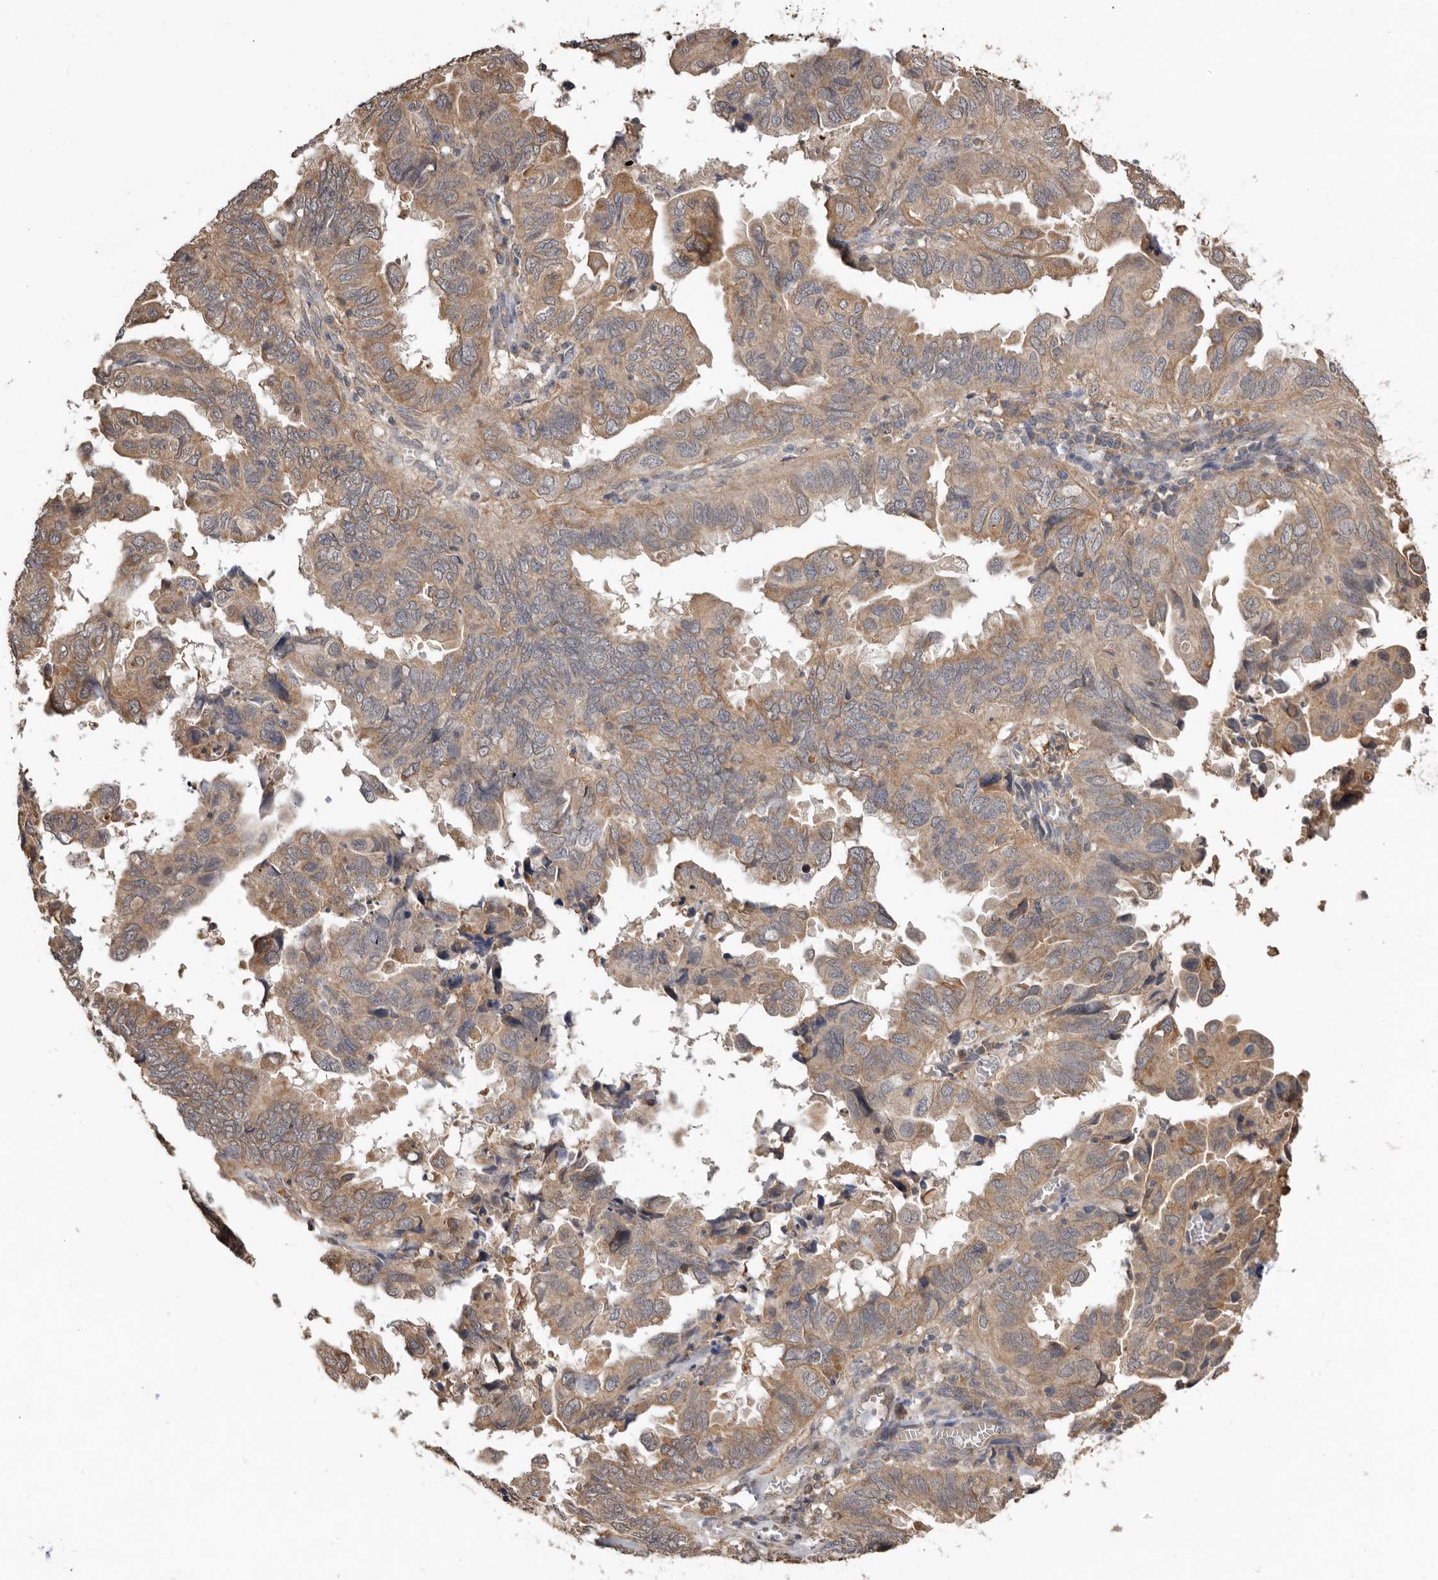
{"staining": {"intensity": "moderate", "quantity": ">75%", "location": "cytoplasmic/membranous"}, "tissue": "endometrial cancer", "cell_type": "Tumor cells", "image_type": "cancer", "snomed": [{"axis": "morphology", "description": "Adenocarcinoma, NOS"}, {"axis": "topography", "description": "Uterus"}], "caption": "Immunohistochemistry (IHC) (DAB) staining of endometrial cancer displays moderate cytoplasmic/membranous protein positivity in about >75% of tumor cells.", "gene": "RSPO2", "patient": {"sex": "female", "age": 77}}